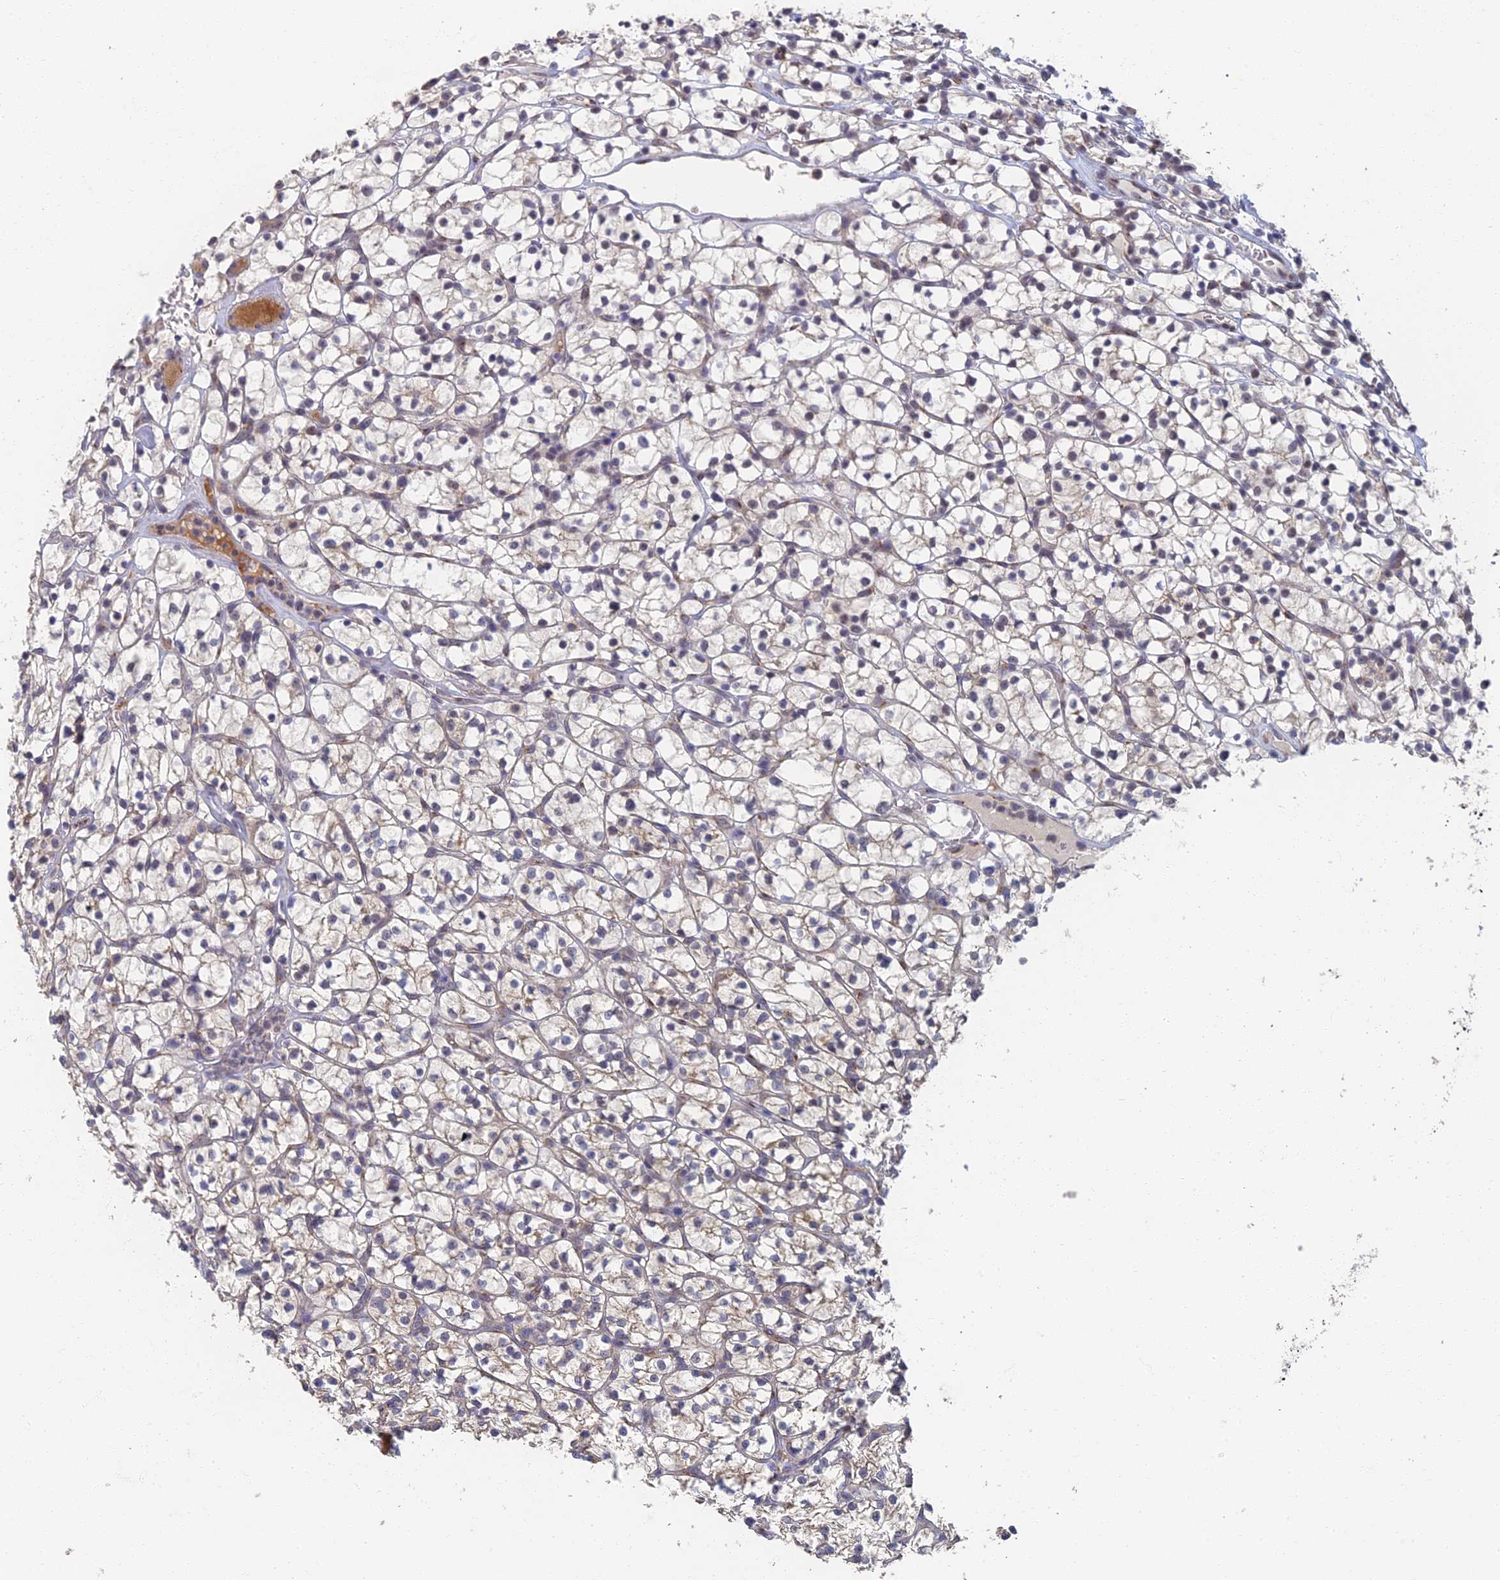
{"staining": {"intensity": "negative", "quantity": "none", "location": "none"}, "tissue": "renal cancer", "cell_type": "Tumor cells", "image_type": "cancer", "snomed": [{"axis": "morphology", "description": "Adenocarcinoma, NOS"}, {"axis": "topography", "description": "Kidney"}], "caption": "The IHC micrograph has no significant staining in tumor cells of adenocarcinoma (renal) tissue. (DAB (3,3'-diaminobenzidine) immunohistochemistry, high magnification).", "gene": "GPATCH1", "patient": {"sex": "female", "age": 64}}